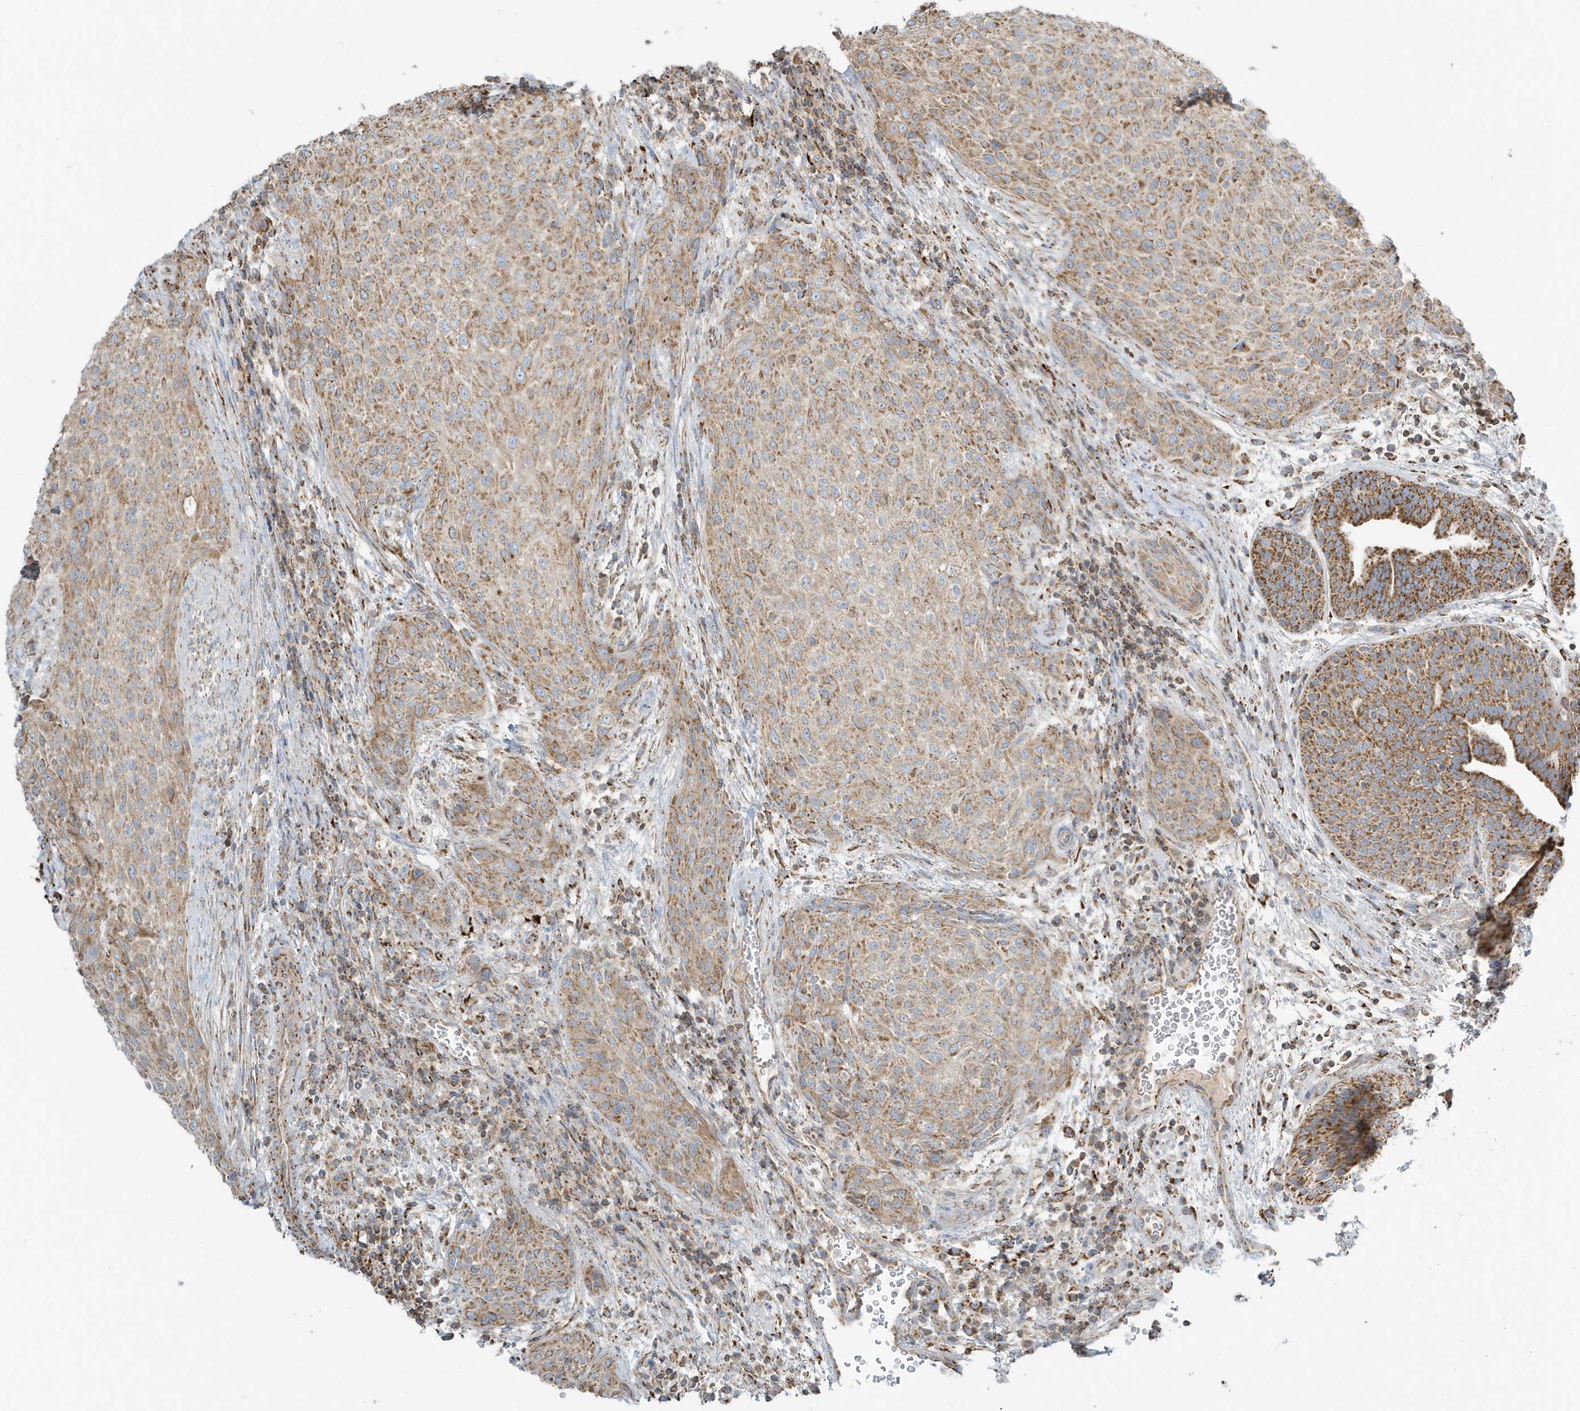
{"staining": {"intensity": "moderate", "quantity": ">75%", "location": "cytoplasmic/membranous"}, "tissue": "urothelial cancer", "cell_type": "Tumor cells", "image_type": "cancer", "snomed": [{"axis": "morphology", "description": "Urothelial carcinoma, High grade"}, {"axis": "topography", "description": "Urinary bladder"}], "caption": "Brown immunohistochemical staining in urothelial cancer shows moderate cytoplasmic/membranous expression in approximately >75% of tumor cells.", "gene": "RAB11FIP3", "patient": {"sex": "male", "age": 35}}